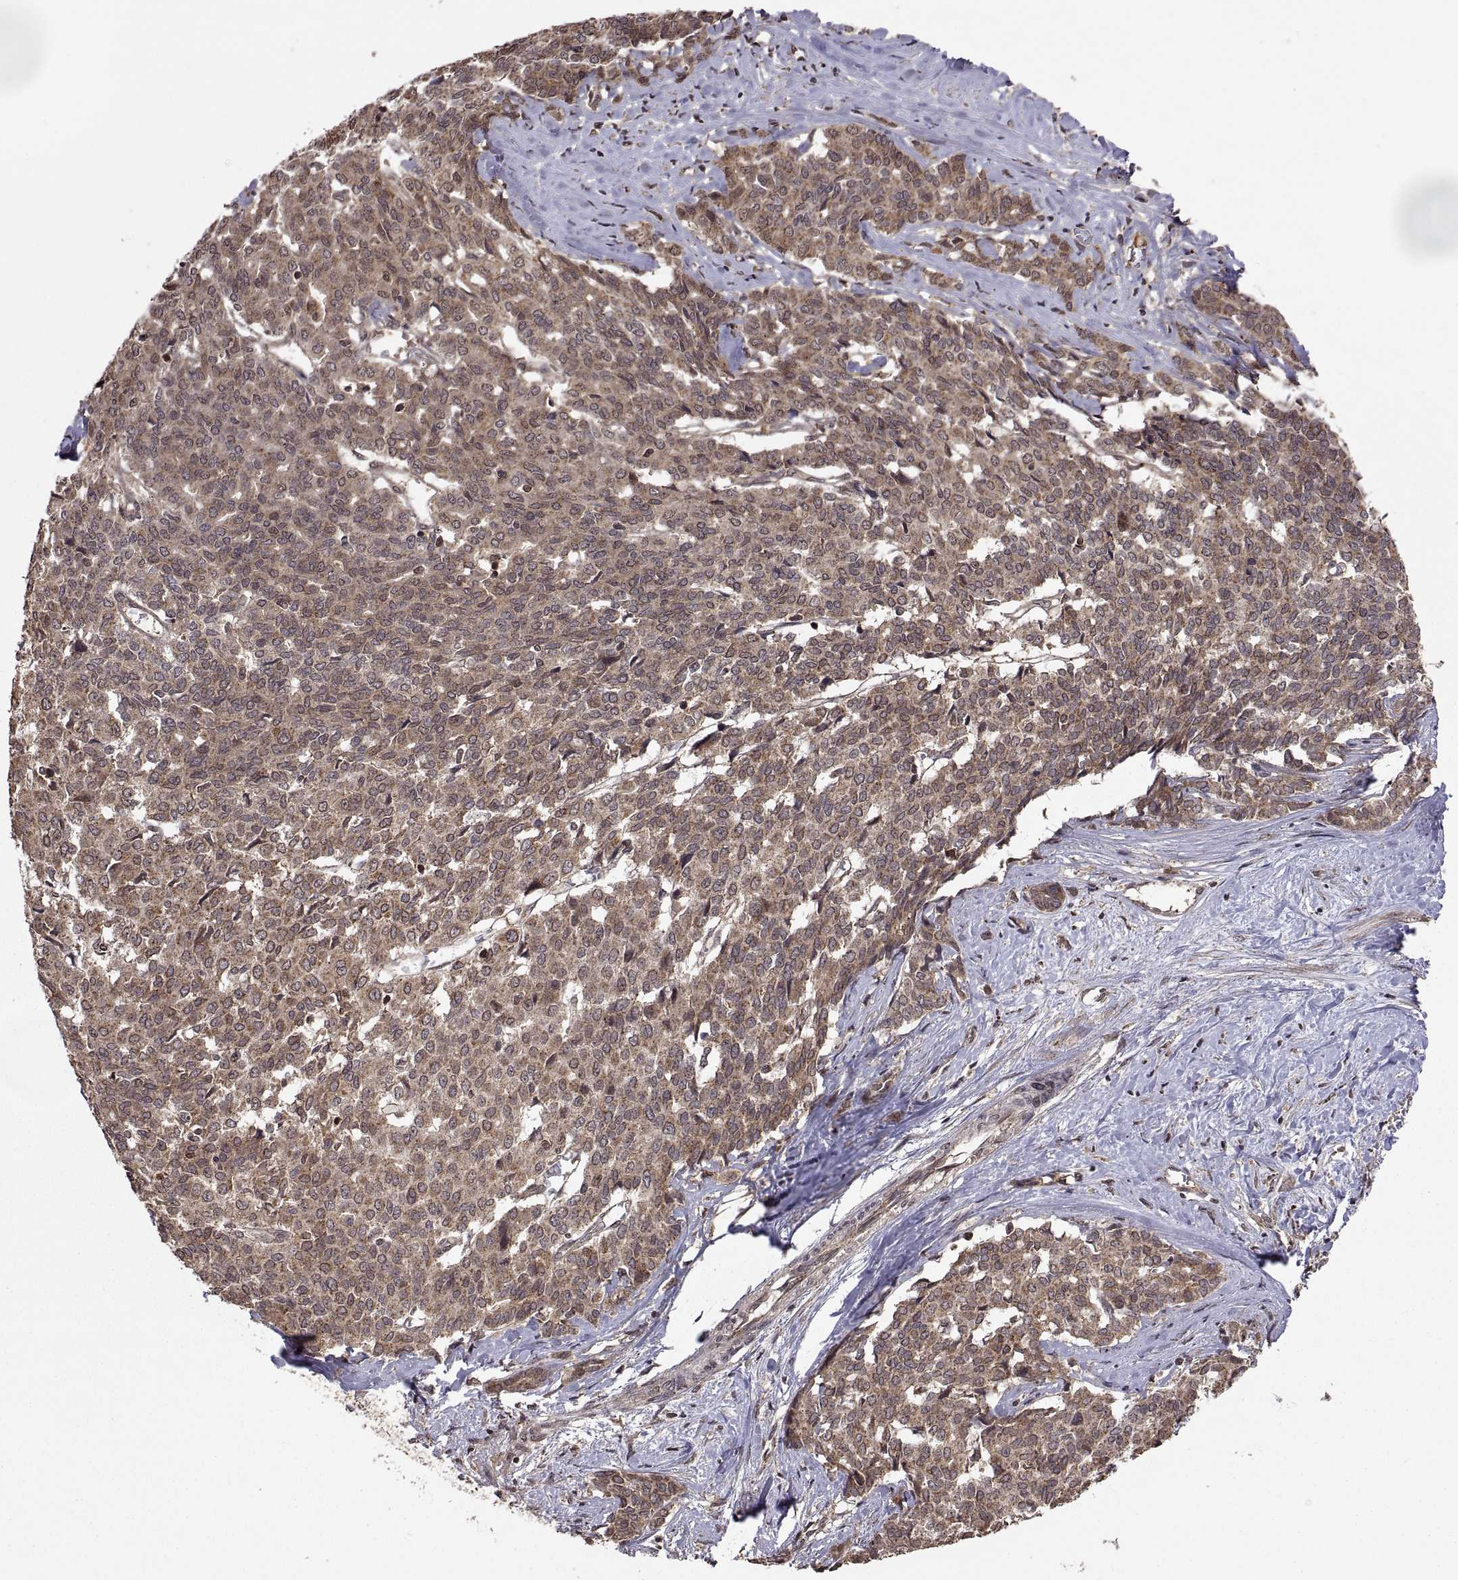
{"staining": {"intensity": "weak", "quantity": ">75%", "location": "cytoplasmic/membranous"}, "tissue": "liver cancer", "cell_type": "Tumor cells", "image_type": "cancer", "snomed": [{"axis": "morphology", "description": "Cholangiocarcinoma"}, {"axis": "topography", "description": "Liver"}], "caption": "IHC image of neoplastic tissue: liver cholangiocarcinoma stained using immunohistochemistry (IHC) shows low levels of weak protein expression localized specifically in the cytoplasmic/membranous of tumor cells, appearing as a cytoplasmic/membranous brown color.", "gene": "ZNRF2", "patient": {"sex": "female", "age": 47}}